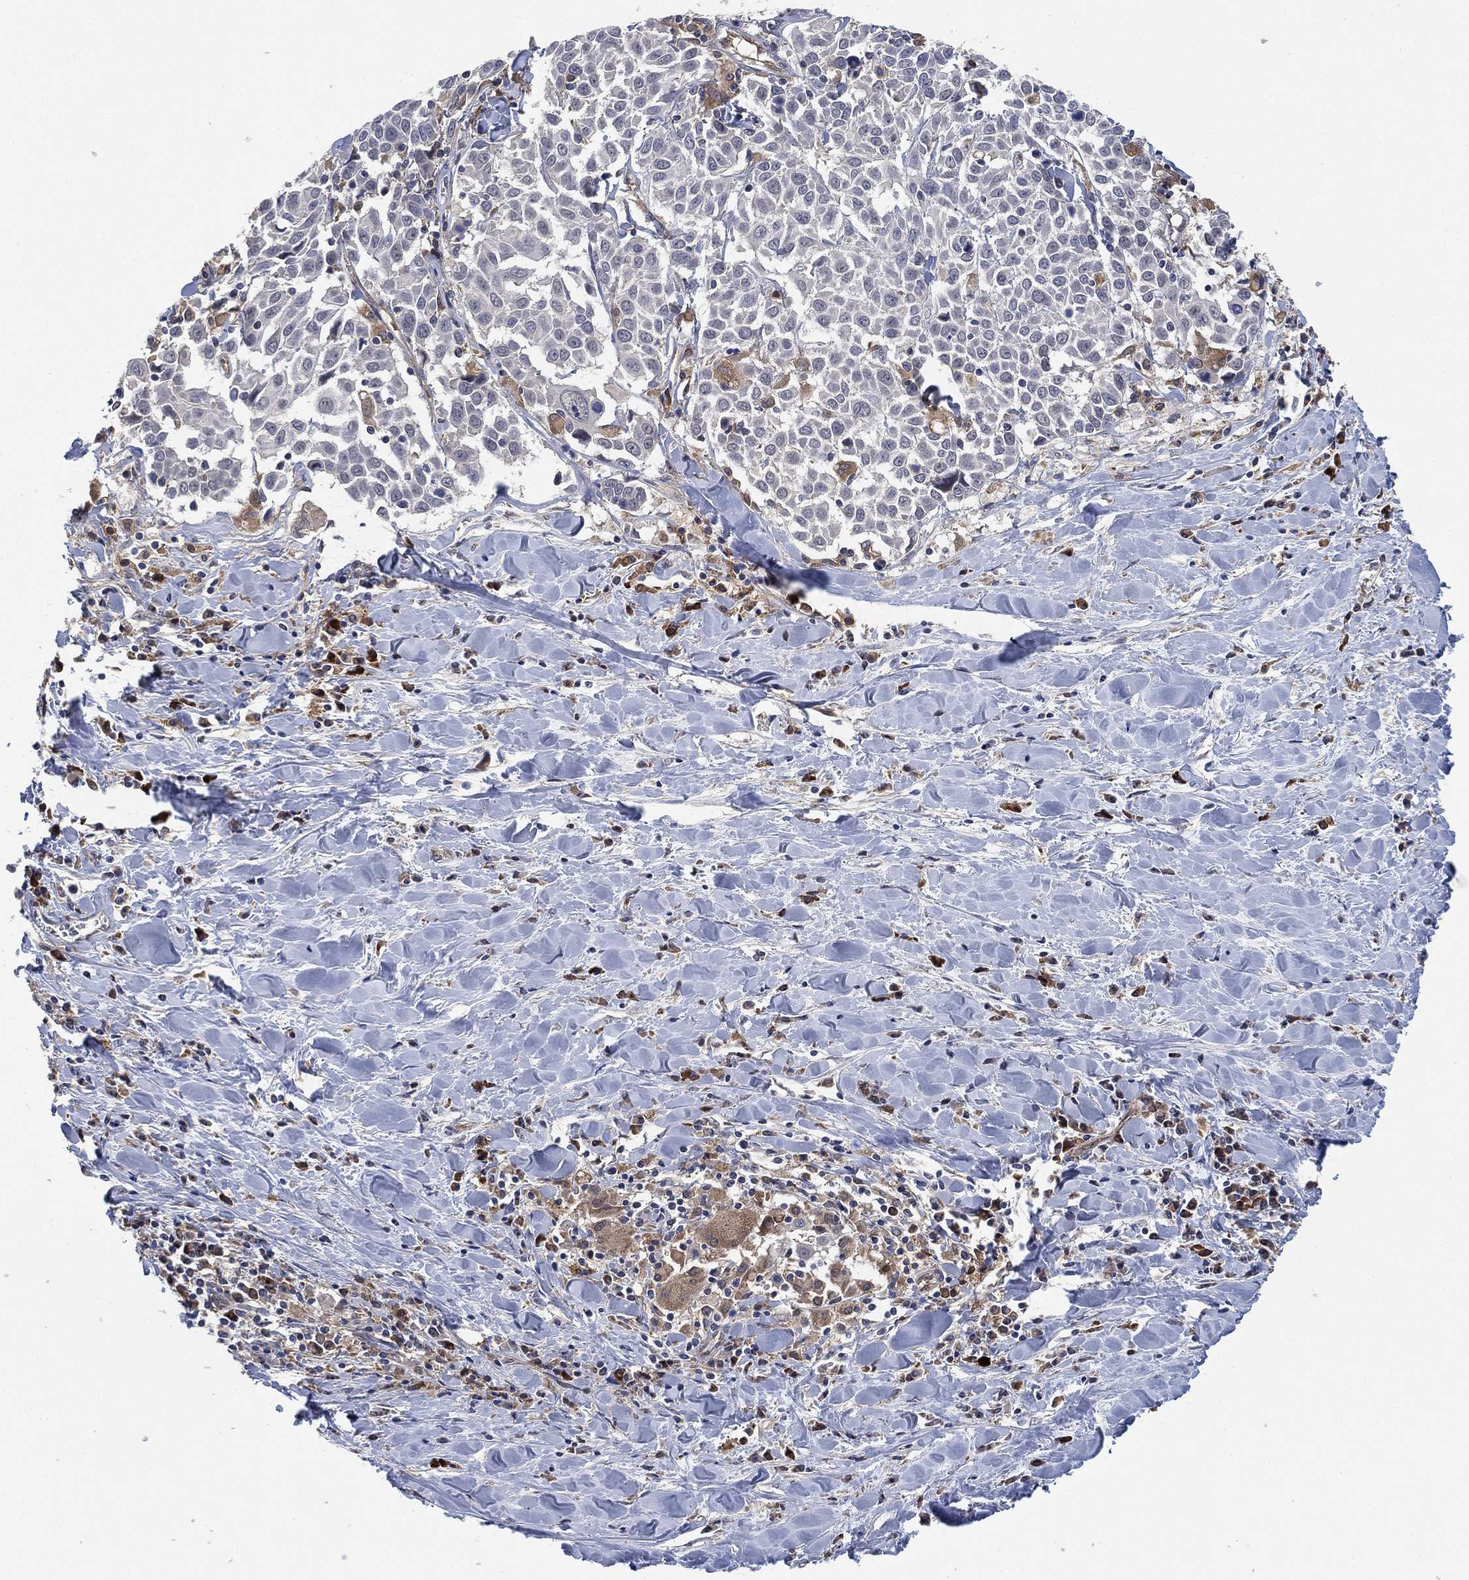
{"staining": {"intensity": "negative", "quantity": "none", "location": "none"}, "tissue": "lung cancer", "cell_type": "Tumor cells", "image_type": "cancer", "snomed": [{"axis": "morphology", "description": "Squamous cell carcinoma, NOS"}, {"axis": "topography", "description": "Lung"}], "caption": "IHC of lung cancer (squamous cell carcinoma) reveals no staining in tumor cells.", "gene": "FES", "patient": {"sex": "male", "age": 57}}